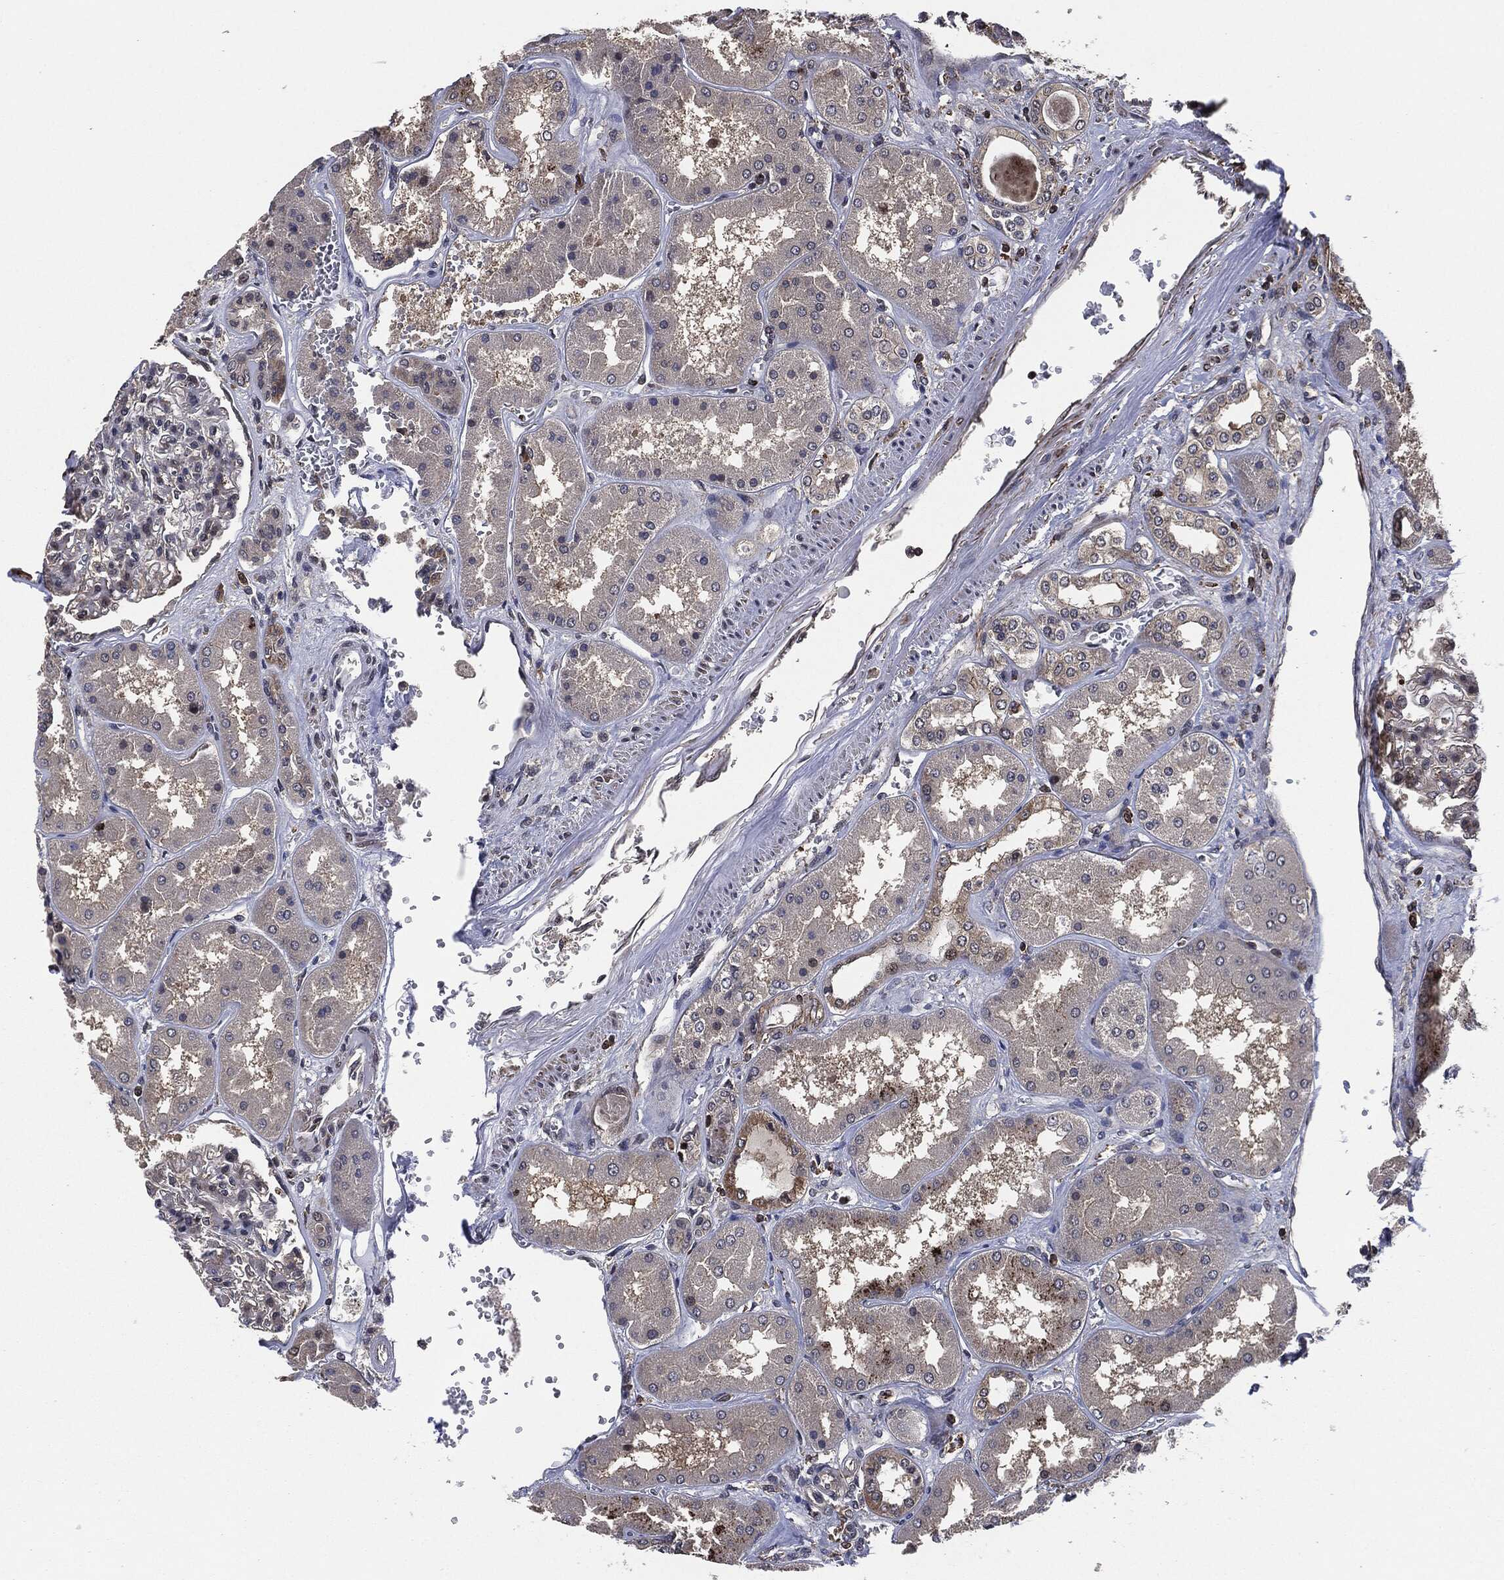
{"staining": {"intensity": "weak", "quantity": "<25%", "location": "cytoplasmic/membranous"}, "tissue": "kidney", "cell_type": "Cells in glomeruli", "image_type": "normal", "snomed": [{"axis": "morphology", "description": "Normal tissue, NOS"}, {"axis": "topography", "description": "Kidney"}], "caption": "This image is of benign kidney stained with IHC to label a protein in brown with the nuclei are counter-stained blue. There is no positivity in cells in glomeruli.", "gene": "UBR1", "patient": {"sex": "female", "age": 56}}